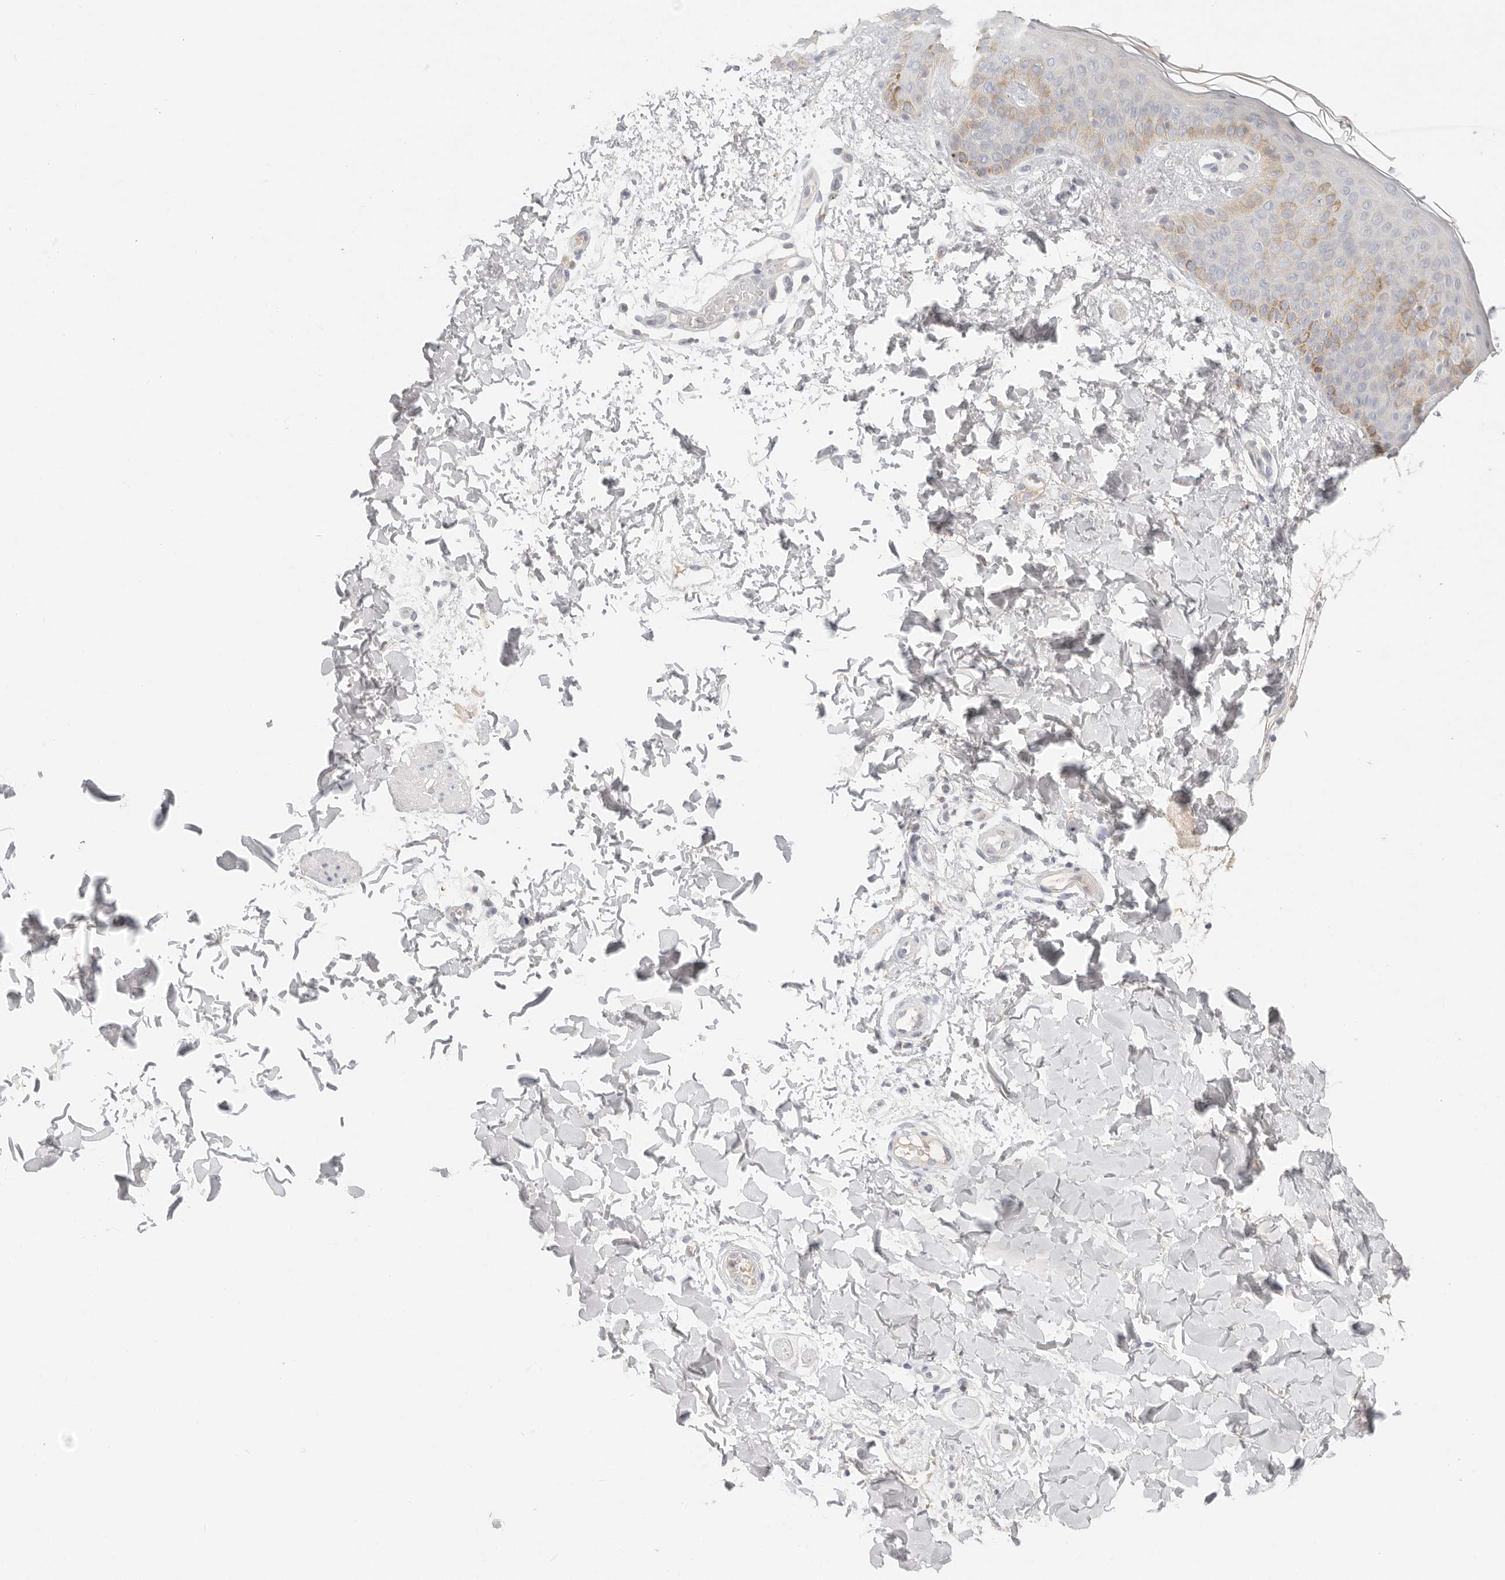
{"staining": {"intensity": "negative", "quantity": "none", "location": "none"}, "tissue": "skin", "cell_type": "Fibroblasts", "image_type": "normal", "snomed": [{"axis": "morphology", "description": "Normal tissue, NOS"}, {"axis": "morphology", "description": "Neoplasm, benign, NOS"}, {"axis": "topography", "description": "Skin"}, {"axis": "topography", "description": "Soft tissue"}], "caption": "Immunohistochemistry (IHC) image of normal human skin stained for a protein (brown), which displays no expression in fibroblasts. (DAB (3,3'-diaminobenzidine) IHC visualized using brightfield microscopy, high magnification).", "gene": "CEP120", "patient": {"sex": "male", "age": 26}}